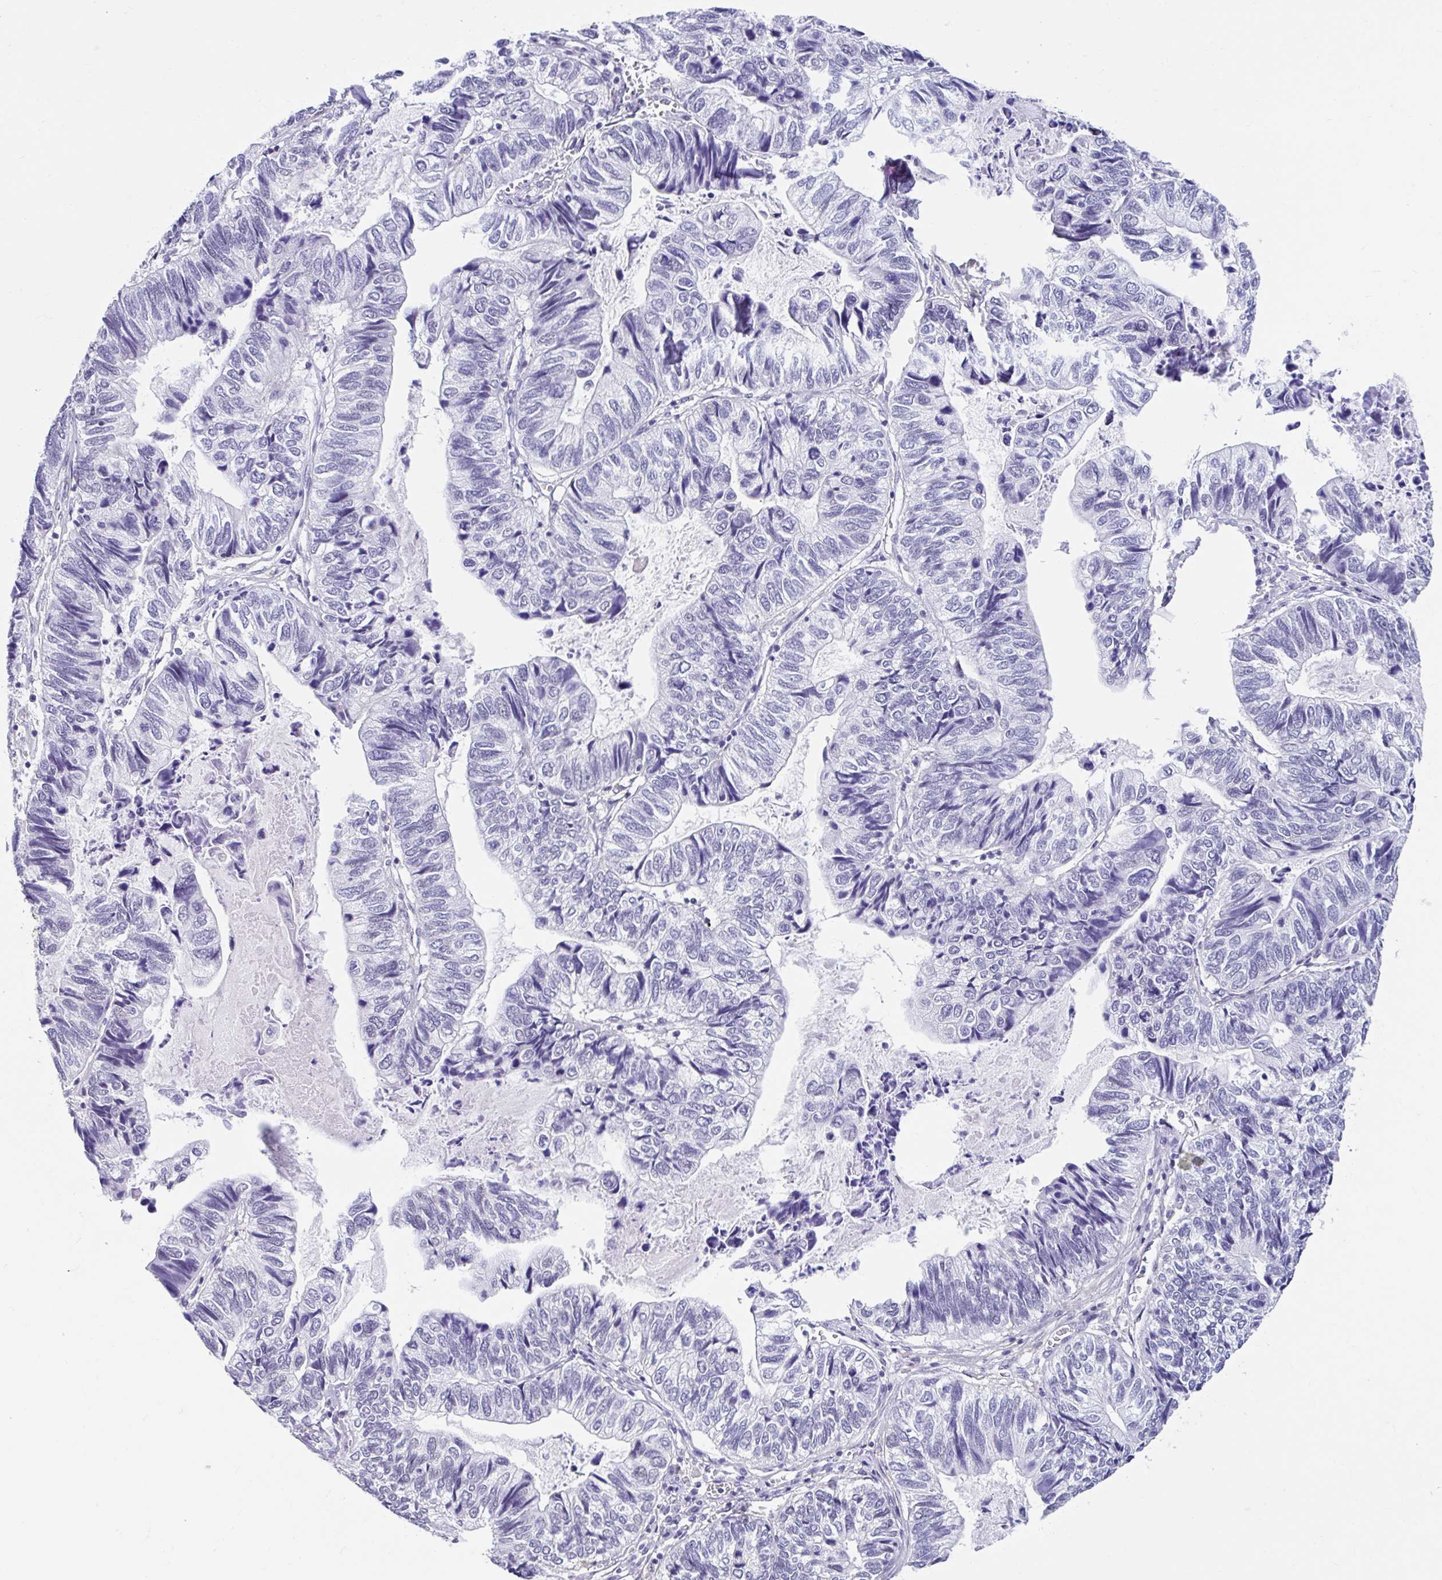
{"staining": {"intensity": "negative", "quantity": "none", "location": "none"}, "tissue": "stomach cancer", "cell_type": "Tumor cells", "image_type": "cancer", "snomed": [{"axis": "morphology", "description": "Adenocarcinoma, NOS"}, {"axis": "topography", "description": "Stomach, upper"}], "caption": "Protein analysis of adenocarcinoma (stomach) displays no significant staining in tumor cells. The staining was performed using DAB to visualize the protein expression in brown, while the nuclei were stained in blue with hematoxylin (Magnification: 20x).", "gene": "DCAF17", "patient": {"sex": "female", "age": 67}}